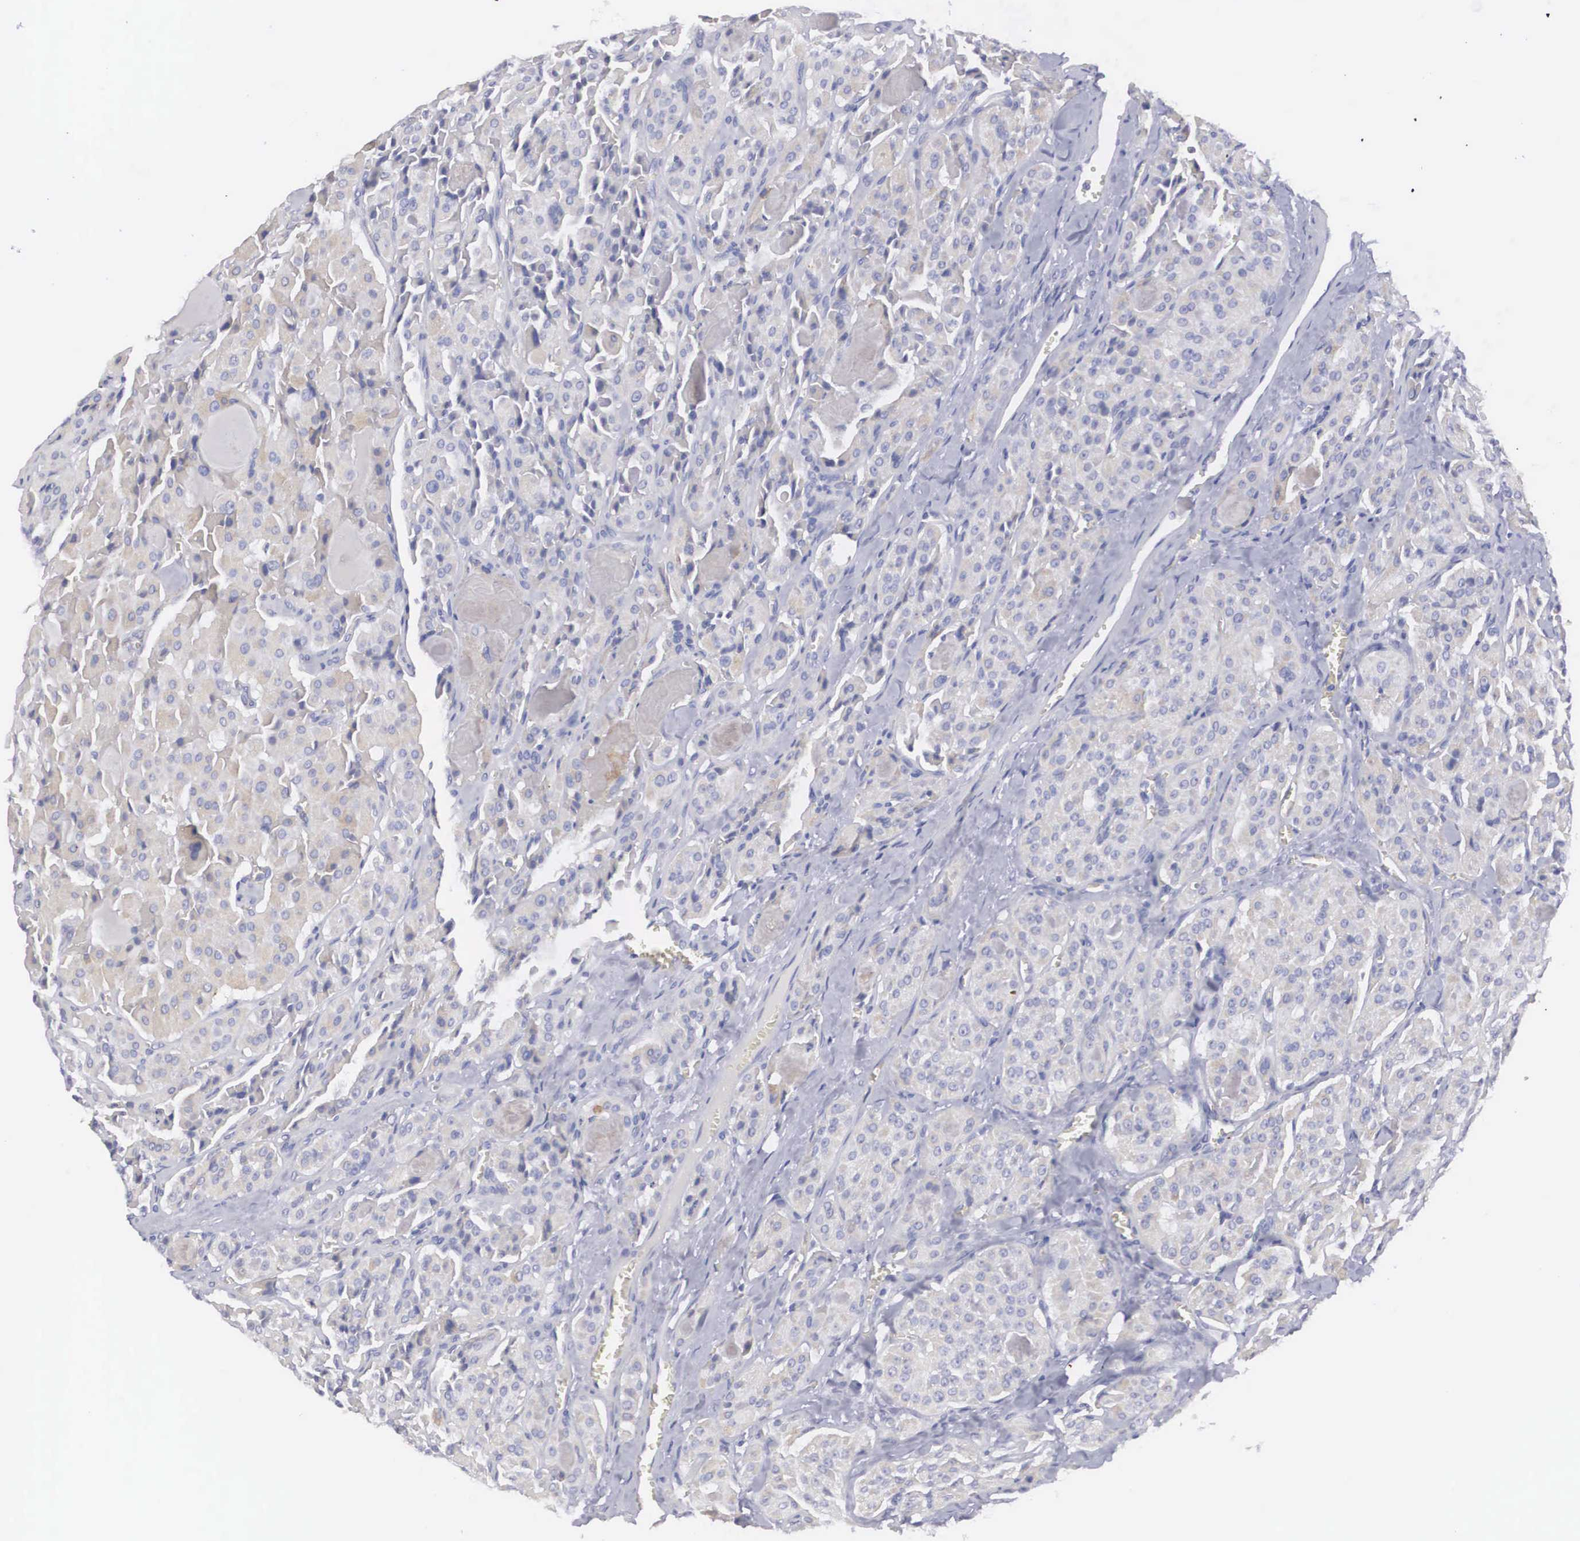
{"staining": {"intensity": "weak", "quantity": "<25%", "location": "cytoplasmic/membranous"}, "tissue": "thyroid cancer", "cell_type": "Tumor cells", "image_type": "cancer", "snomed": [{"axis": "morphology", "description": "Carcinoma, NOS"}, {"axis": "topography", "description": "Thyroid gland"}], "caption": "Tumor cells are negative for protein expression in human carcinoma (thyroid).", "gene": "ARMCX3", "patient": {"sex": "male", "age": 76}}